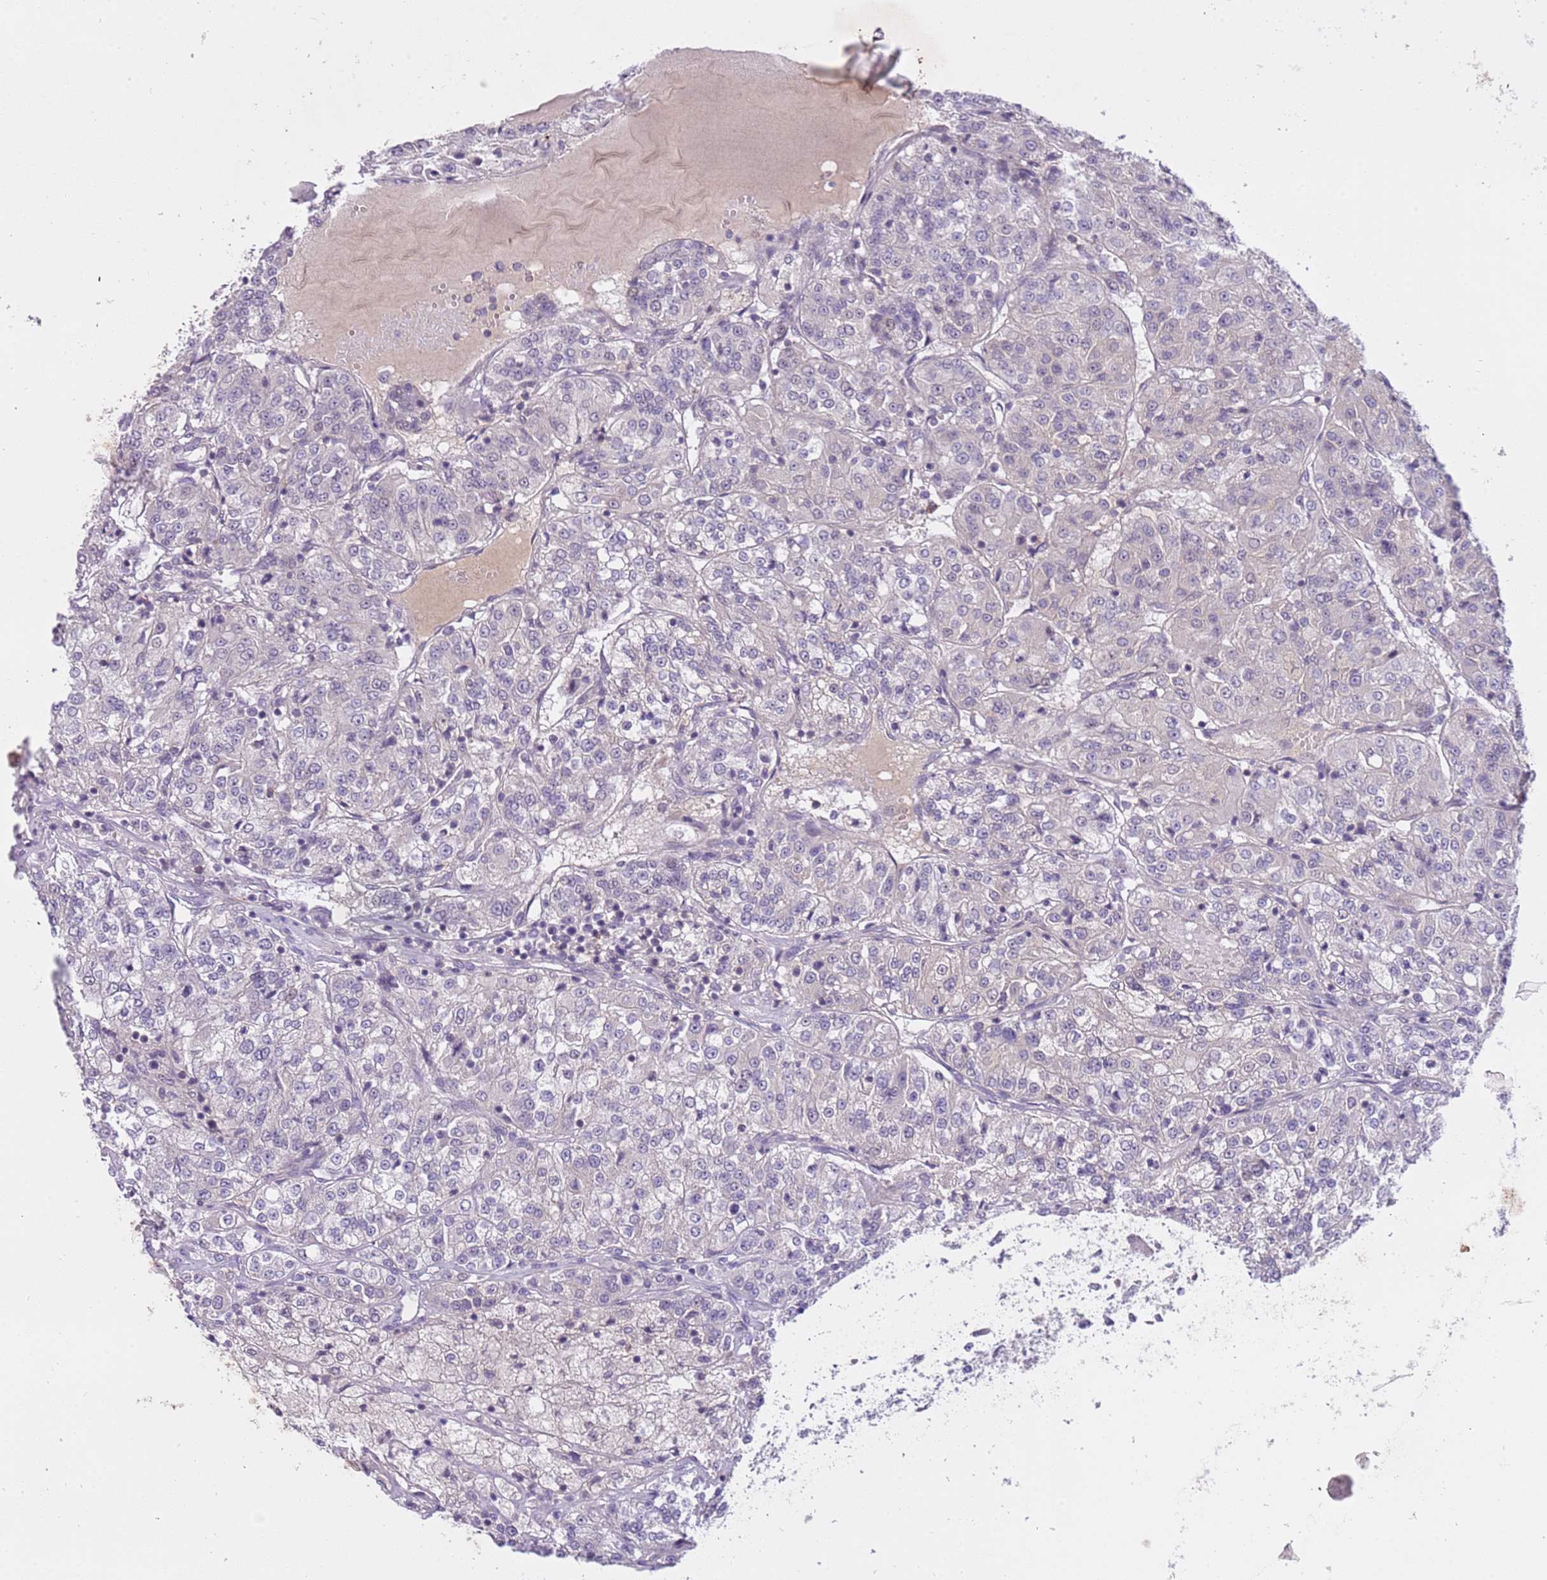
{"staining": {"intensity": "negative", "quantity": "none", "location": "none"}, "tissue": "renal cancer", "cell_type": "Tumor cells", "image_type": "cancer", "snomed": [{"axis": "morphology", "description": "Adenocarcinoma, NOS"}, {"axis": "topography", "description": "Kidney"}], "caption": "Immunohistochemistry (IHC) of renal adenocarcinoma reveals no expression in tumor cells.", "gene": "MAGEF1", "patient": {"sex": "female", "age": 63}}